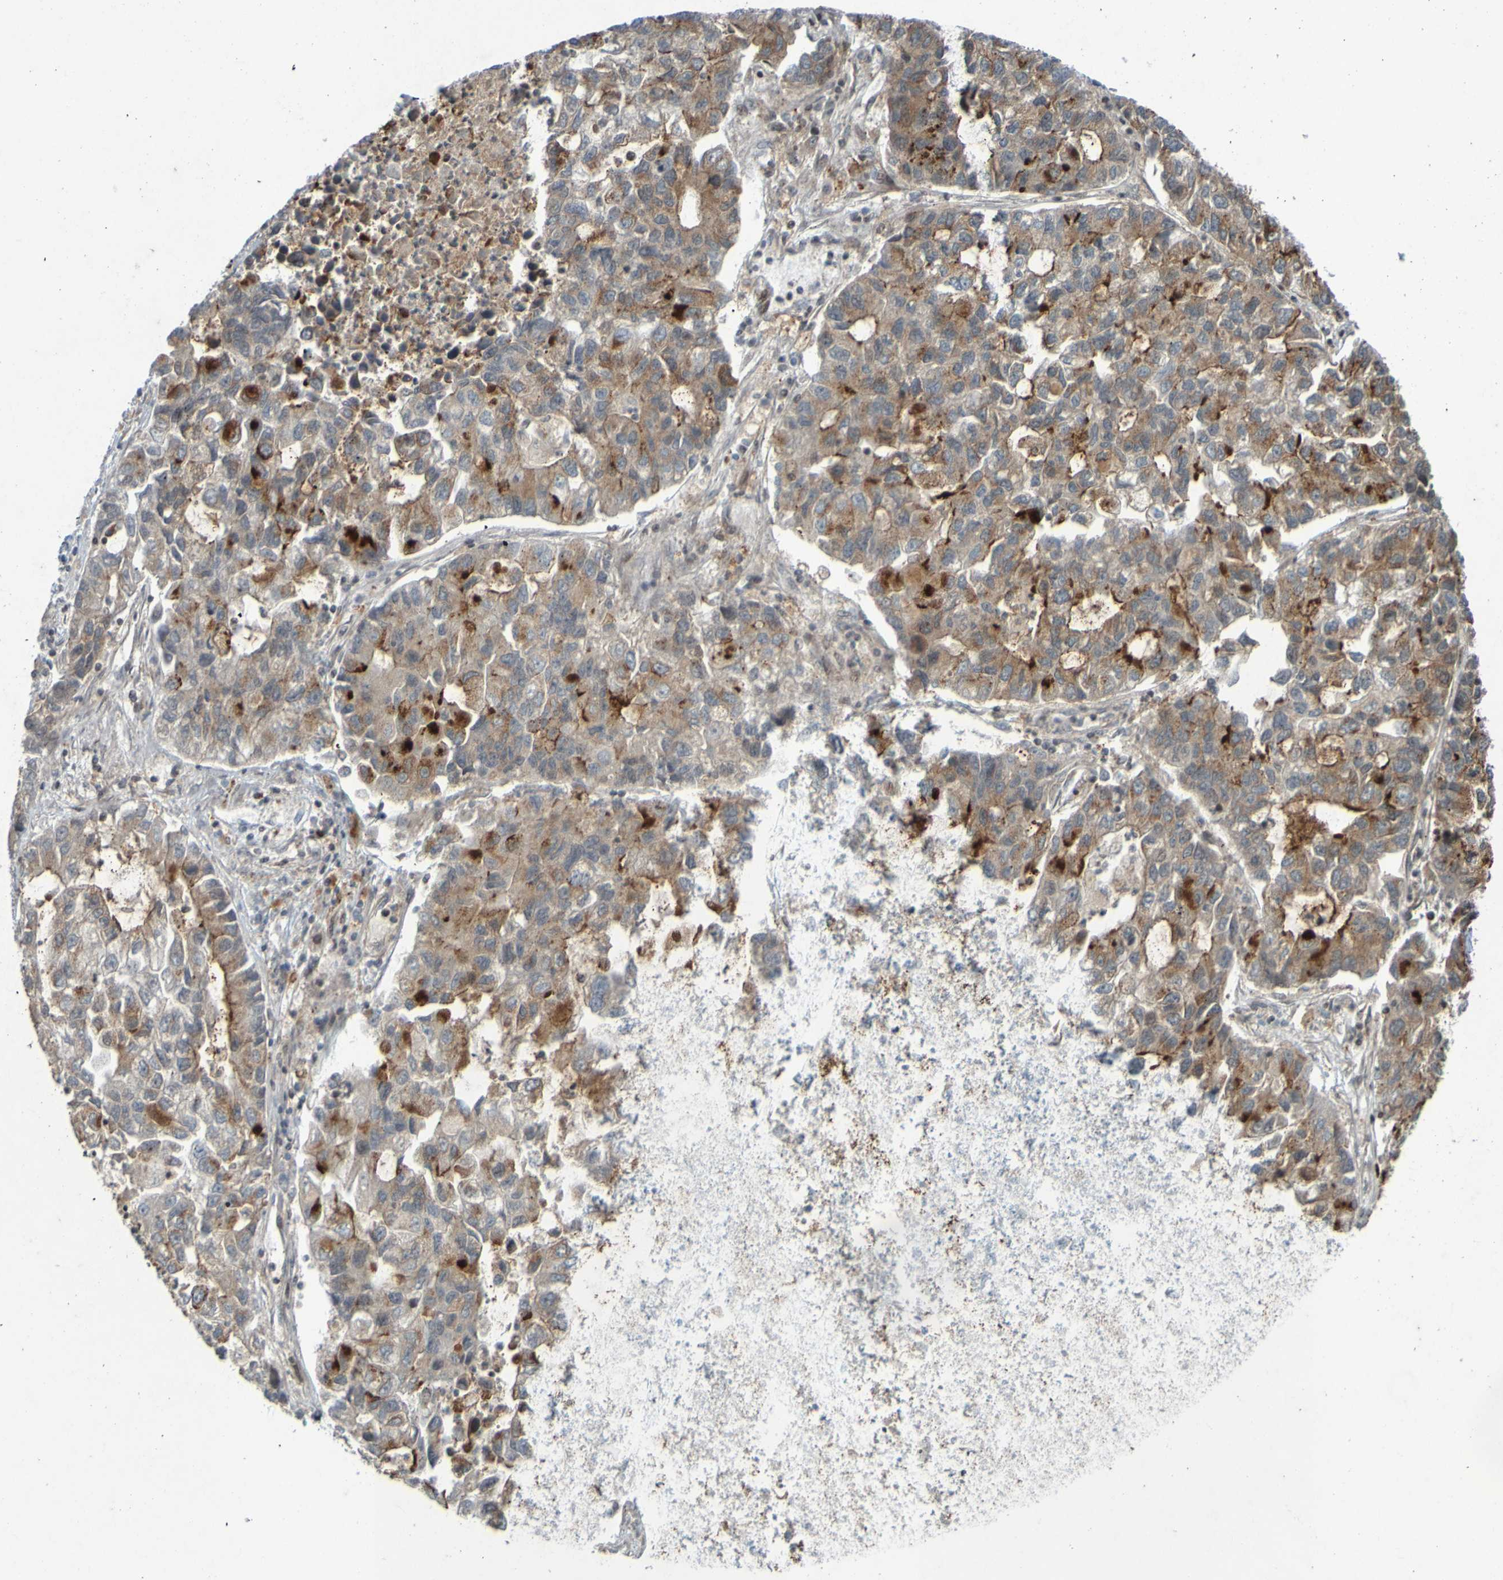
{"staining": {"intensity": "moderate", "quantity": "25%-75%", "location": "cytoplasmic/membranous"}, "tissue": "lung cancer", "cell_type": "Tumor cells", "image_type": "cancer", "snomed": [{"axis": "morphology", "description": "Adenocarcinoma, NOS"}, {"axis": "topography", "description": "Lung"}], "caption": "IHC of human lung adenocarcinoma shows medium levels of moderate cytoplasmic/membranous positivity in approximately 25%-75% of tumor cells.", "gene": "GUCY1A1", "patient": {"sex": "female", "age": 51}}